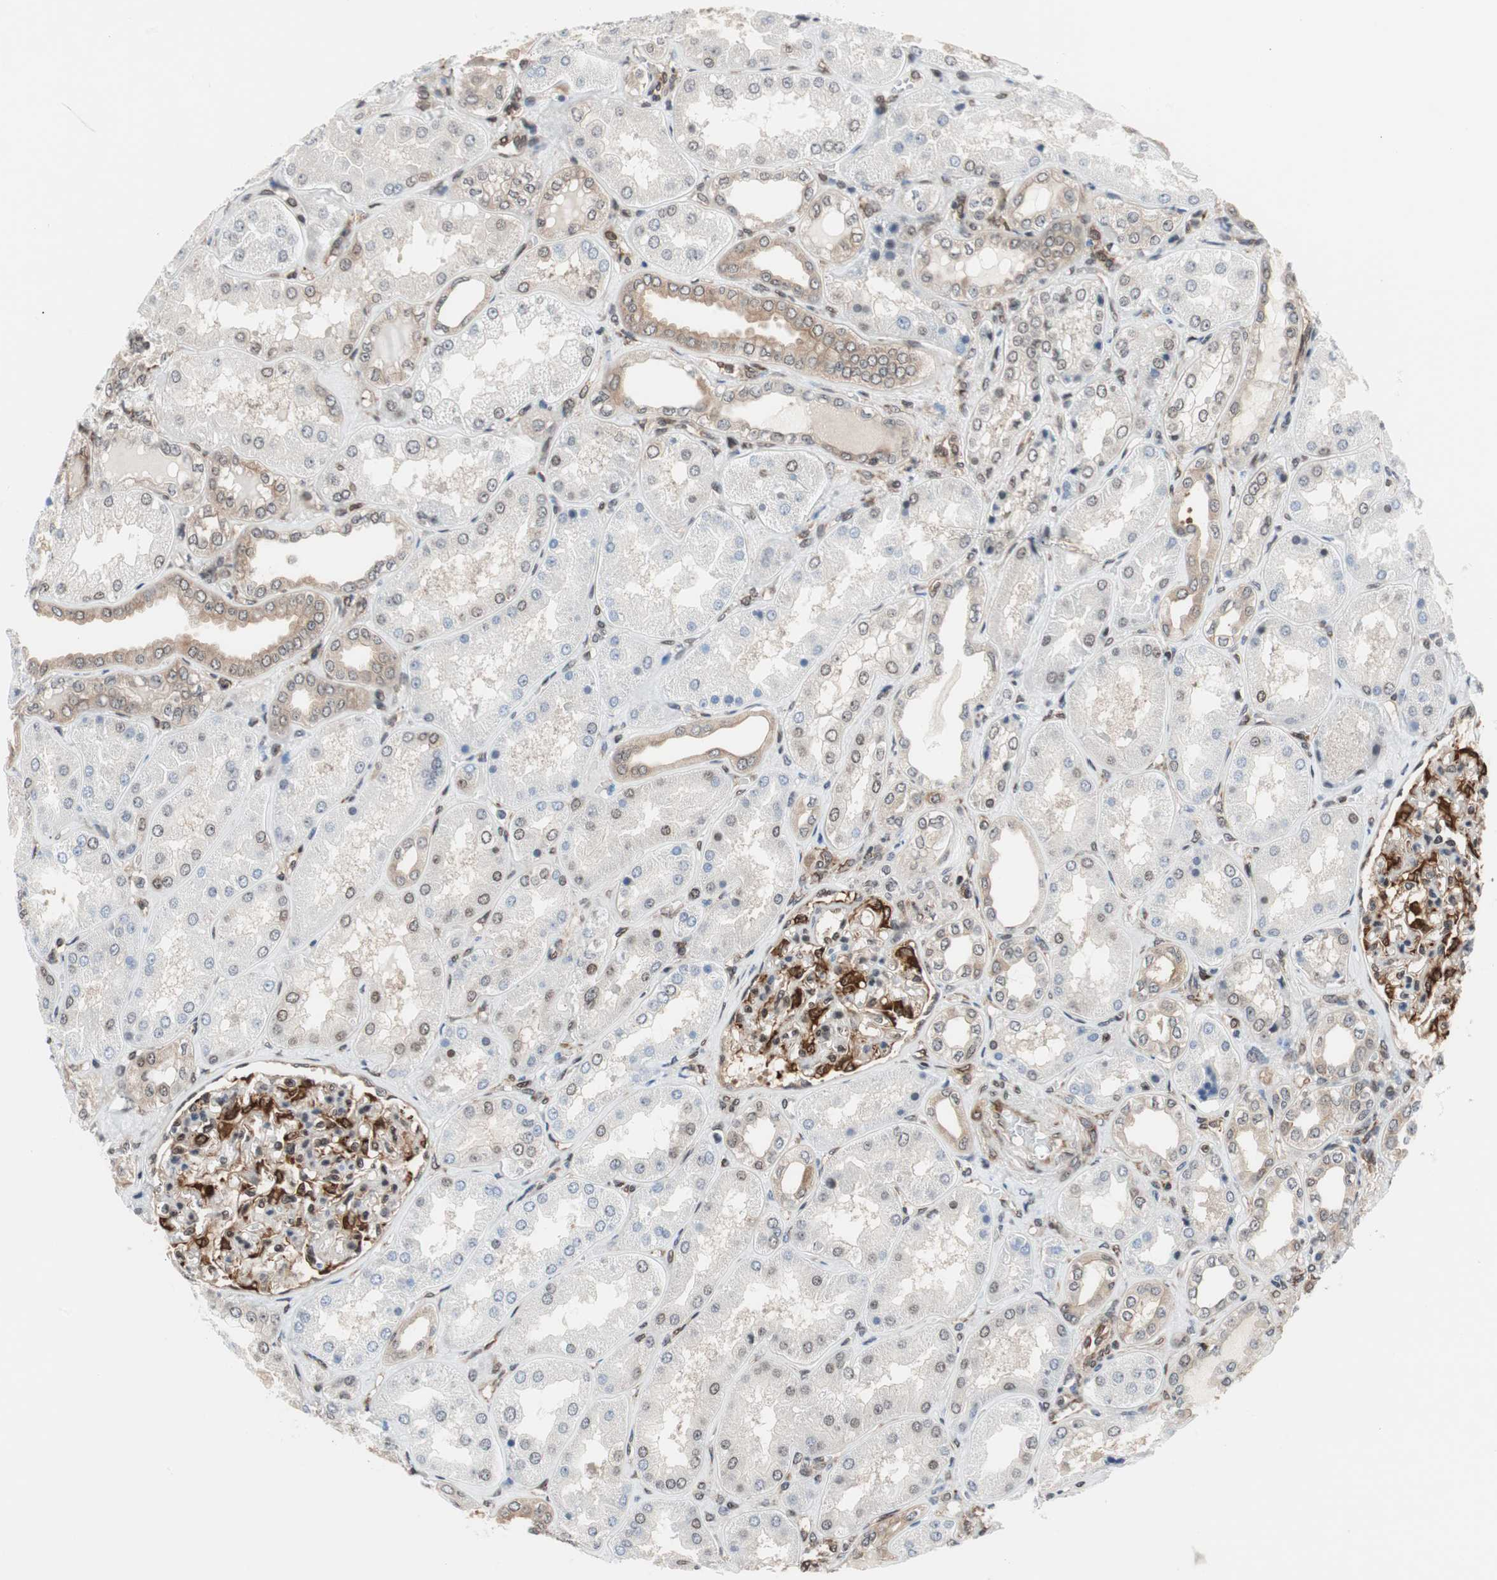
{"staining": {"intensity": "strong", "quantity": "25%-75%", "location": "cytoplasmic/membranous"}, "tissue": "kidney", "cell_type": "Cells in glomeruli", "image_type": "normal", "snomed": [{"axis": "morphology", "description": "Normal tissue, NOS"}, {"axis": "topography", "description": "Kidney"}], "caption": "This photomicrograph demonstrates immunohistochemistry staining of benign human kidney, with high strong cytoplasmic/membranous staining in approximately 25%-75% of cells in glomeruli.", "gene": "ZNF512B", "patient": {"sex": "female", "age": 56}}